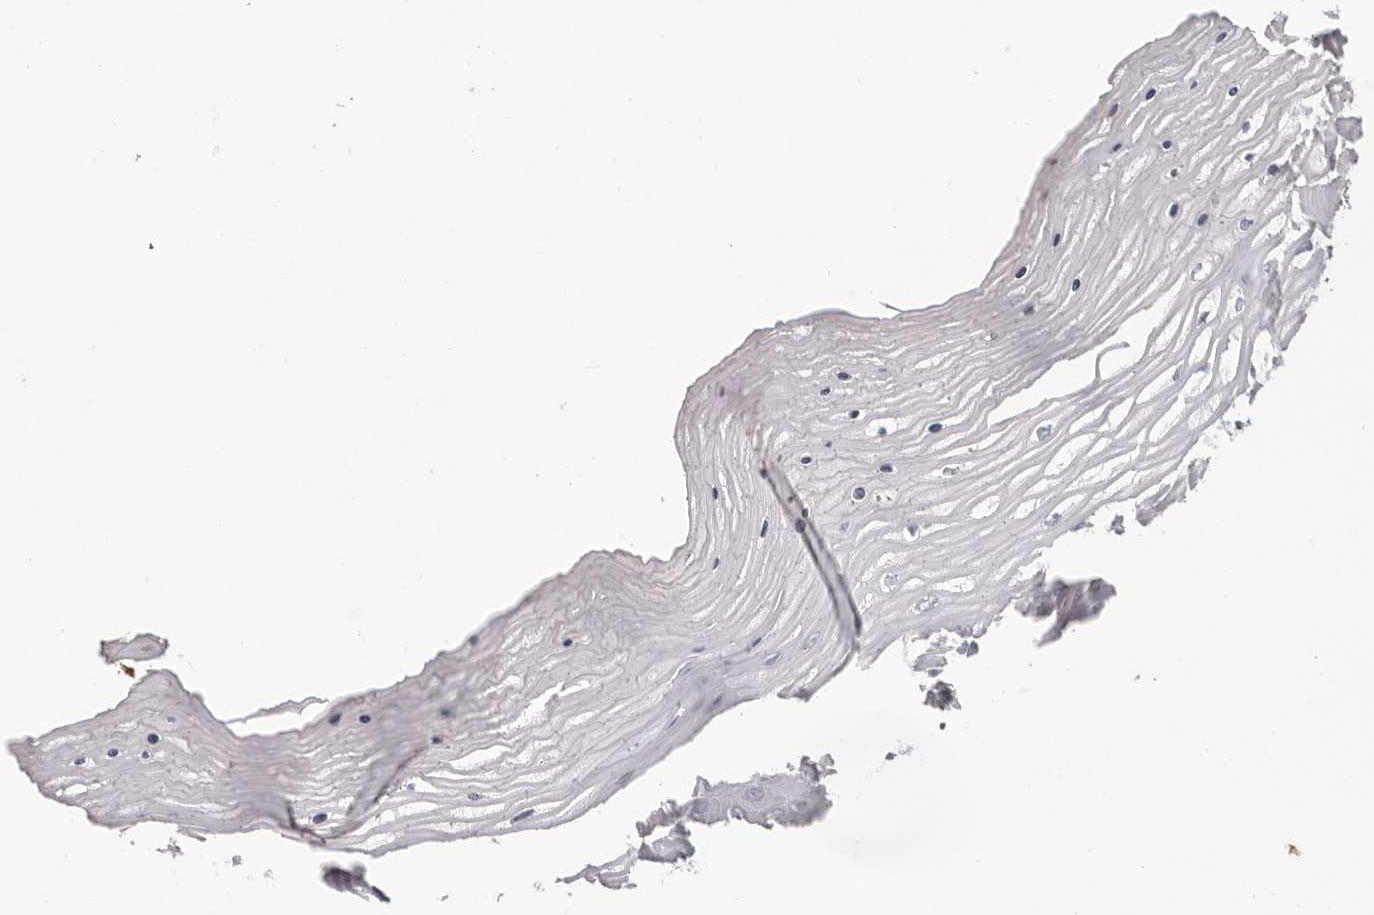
{"staining": {"intensity": "negative", "quantity": "none", "location": "none"}, "tissue": "cervix", "cell_type": "Glandular cells", "image_type": "normal", "snomed": [{"axis": "morphology", "description": "Normal tissue, NOS"}, {"axis": "topography", "description": "Cervix"}], "caption": "There is no significant staining in glandular cells of cervix.", "gene": "SCUBE2", "patient": {"sex": "female", "age": 55}}